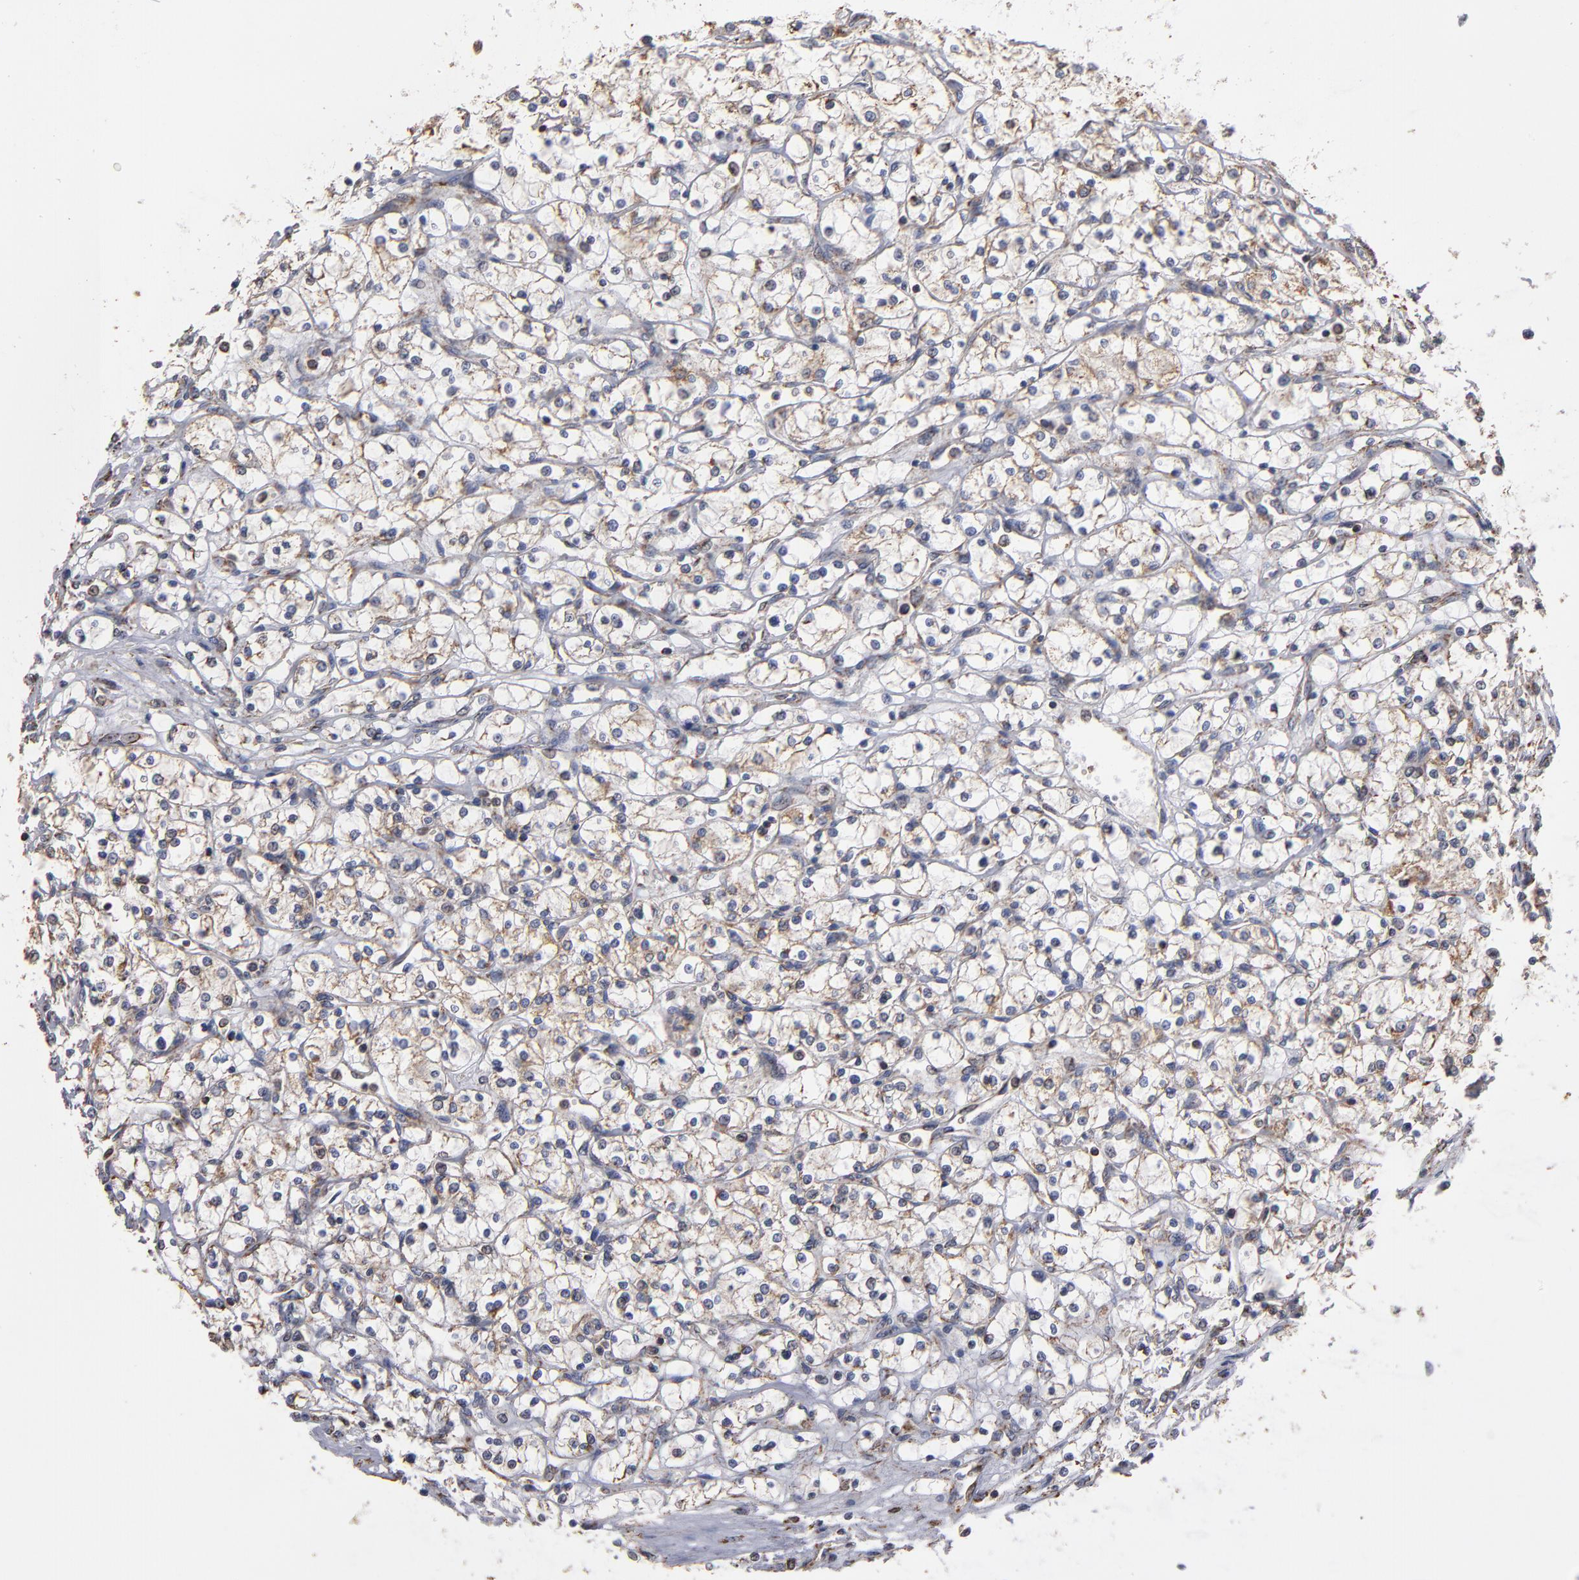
{"staining": {"intensity": "weak", "quantity": "25%-75%", "location": "cytoplasmic/membranous"}, "tissue": "renal cancer", "cell_type": "Tumor cells", "image_type": "cancer", "snomed": [{"axis": "morphology", "description": "Adenocarcinoma, NOS"}, {"axis": "topography", "description": "Kidney"}], "caption": "An image of adenocarcinoma (renal) stained for a protein reveals weak cytoplasmic/membranous brown staining in tumor cells. (Stains: DAB (3,3'-diaminobenzidine) in brown, nuclei in blue, Microscopy: brightfield microscopy at high magnification).", "gene": "MIPOL1", "patient": {"sex": "male", "age": 61}}